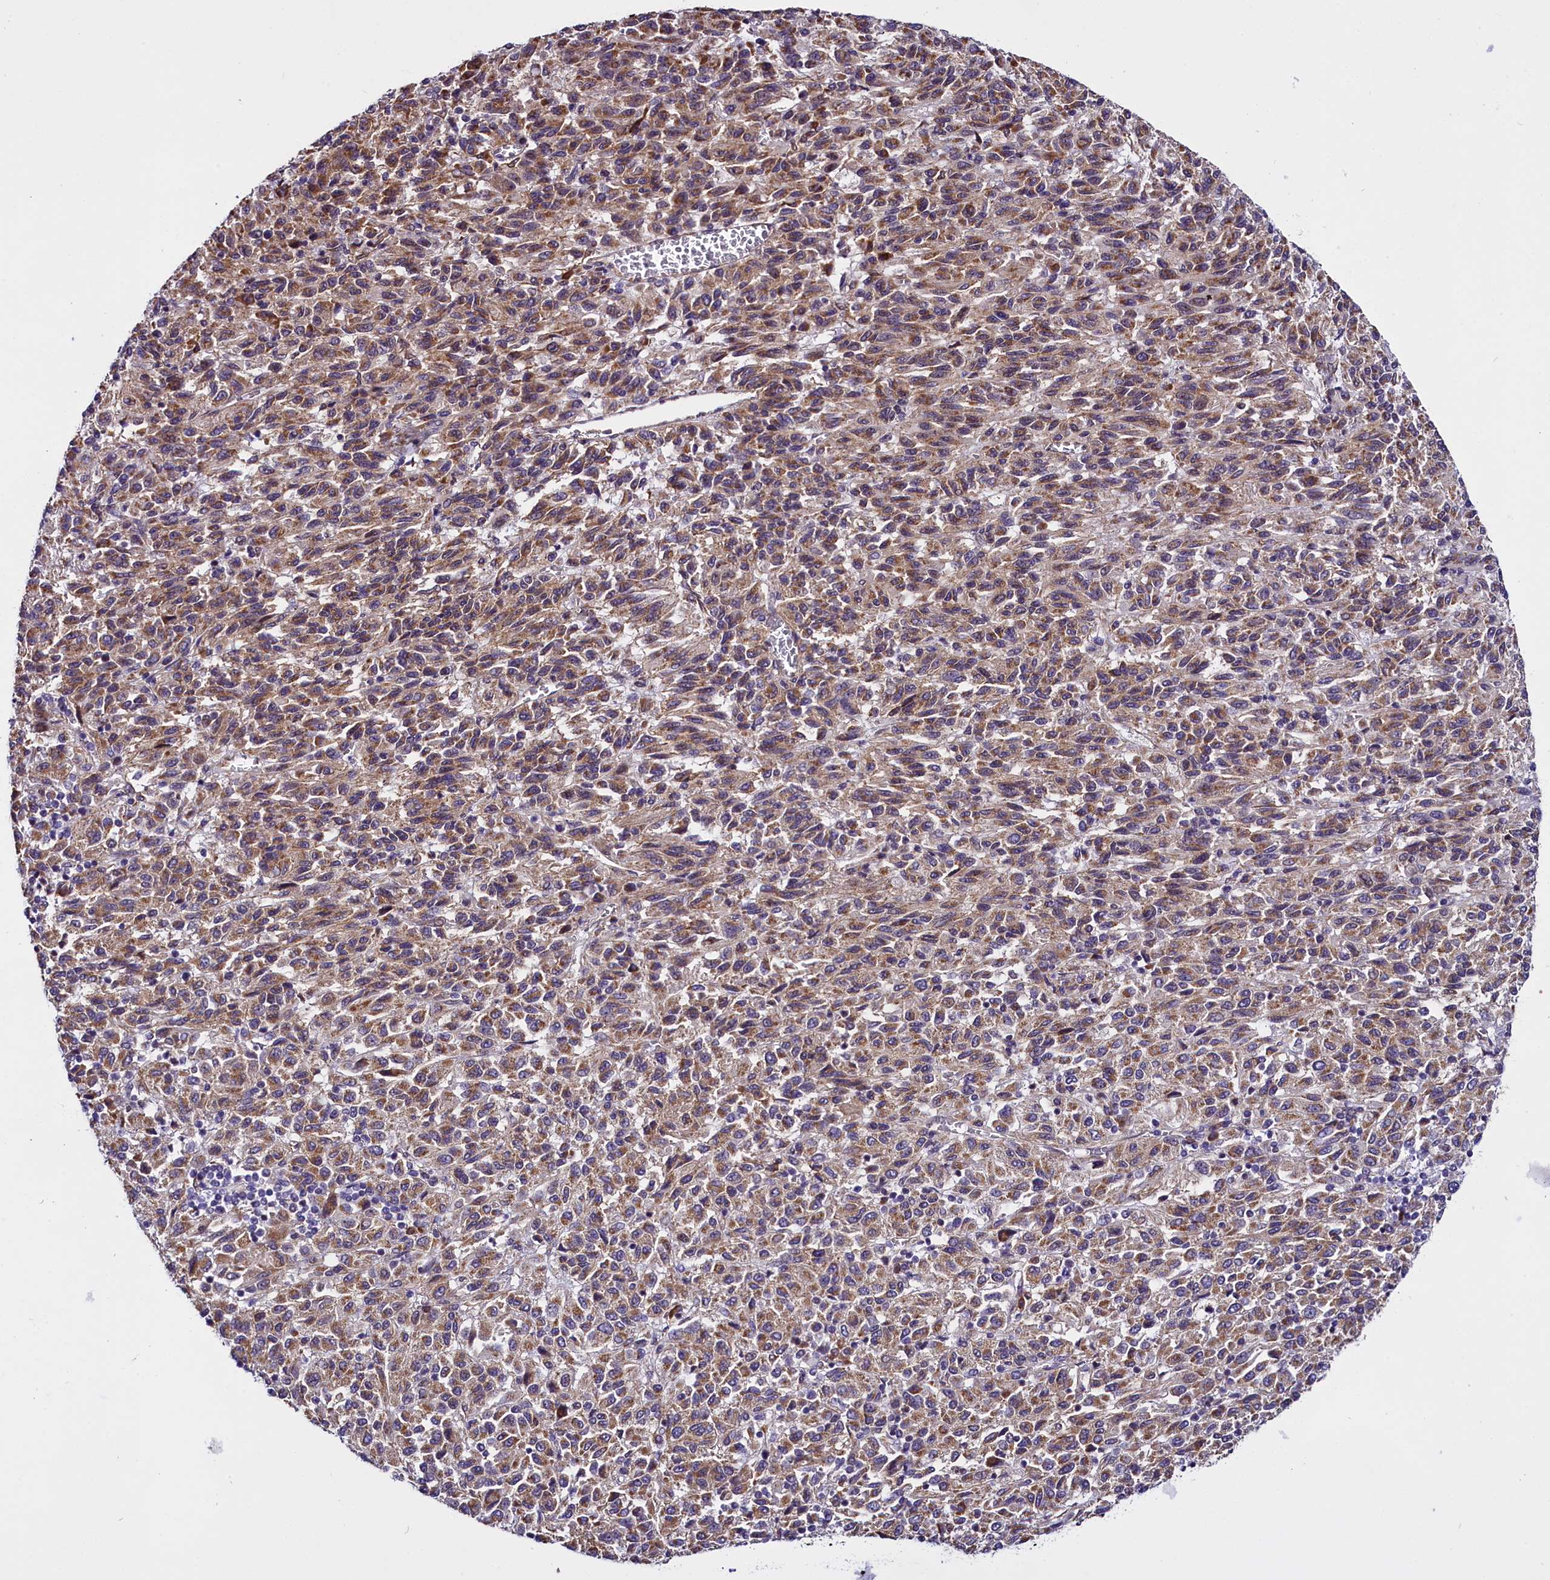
{"staining": {"intensity": "moderate", "quantity": ">75%", "location": "cytoplasmic/membranous"}, "tissue": "melanoma", "cell_type": "Tumor cells", "image_type": "cancer", "snomed": [{"axis": "morphology", "description": "Malignant melanoma, Metastatic site"}, {"axis": "topography", "description": "Lung"}], "caption": "Immunohistochemistry of human melanoma exhibits medium levels of moderate cytoplasmic/membranous positivity in approximately >75% of tumor cells.", "gene": "UACA", "patient": {"sex": "male", "age": 64}}